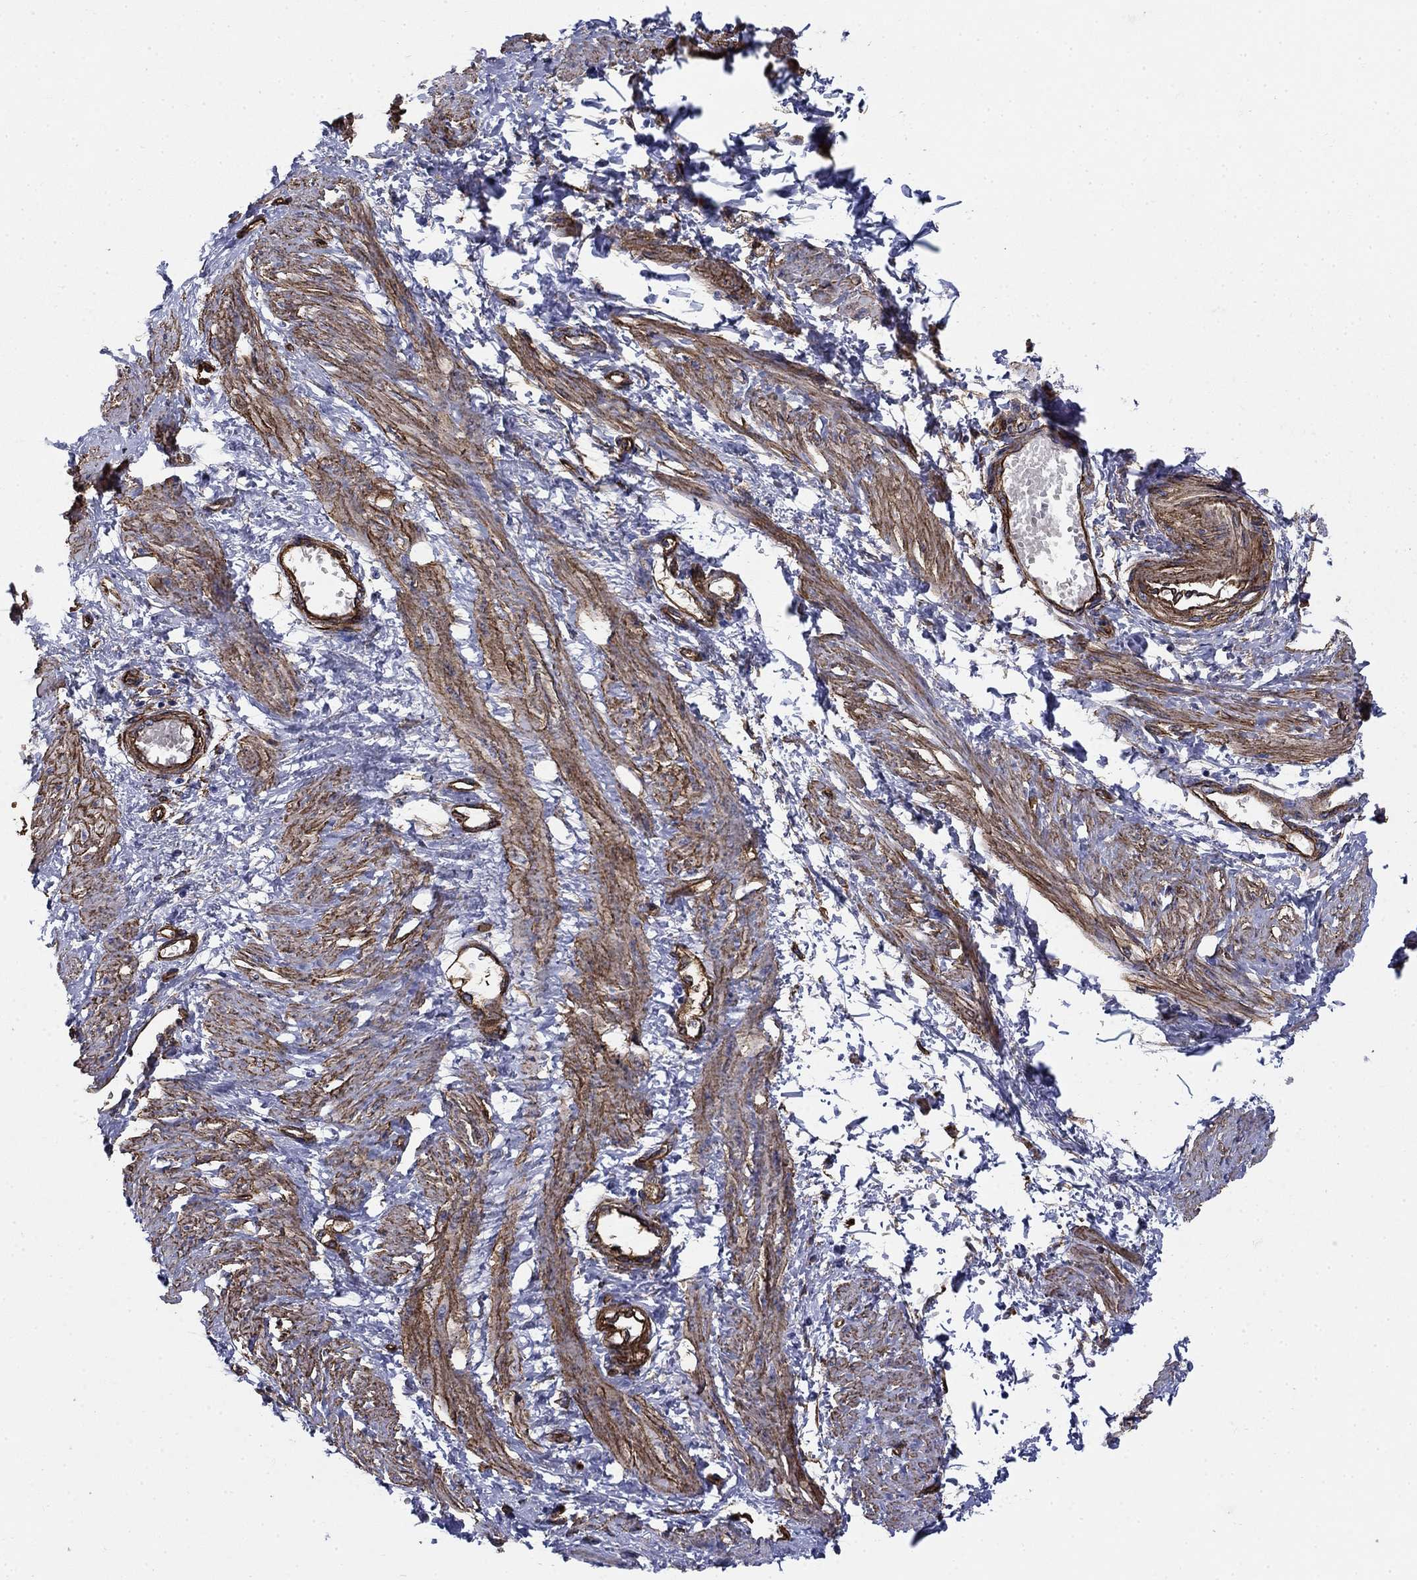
{"staining": {"intensity": "strong", "quantity": "25%-75%", "location": "cytoplasmic/membranous"}, "tissue": "smooth muscle", "cell_type": "Smooth muscle cells", "image_type": "normal", "snomed": [{"axis": "morphology", "description": "Normal tissue, NOS"}, {"axis": "topography", "description": "Smooth muscle"}, {"axis": "topography", "description": "Uterus"}], "caption": "Protein staining by immunohistochemistry (IHC) reveals strong cytoplasmic/membranous expression in about 25%-75% of smooth muscle cells in unremarkable smooth muscle.", "gene": "VTN", "patient": {"sex": "female", "age": 39}}